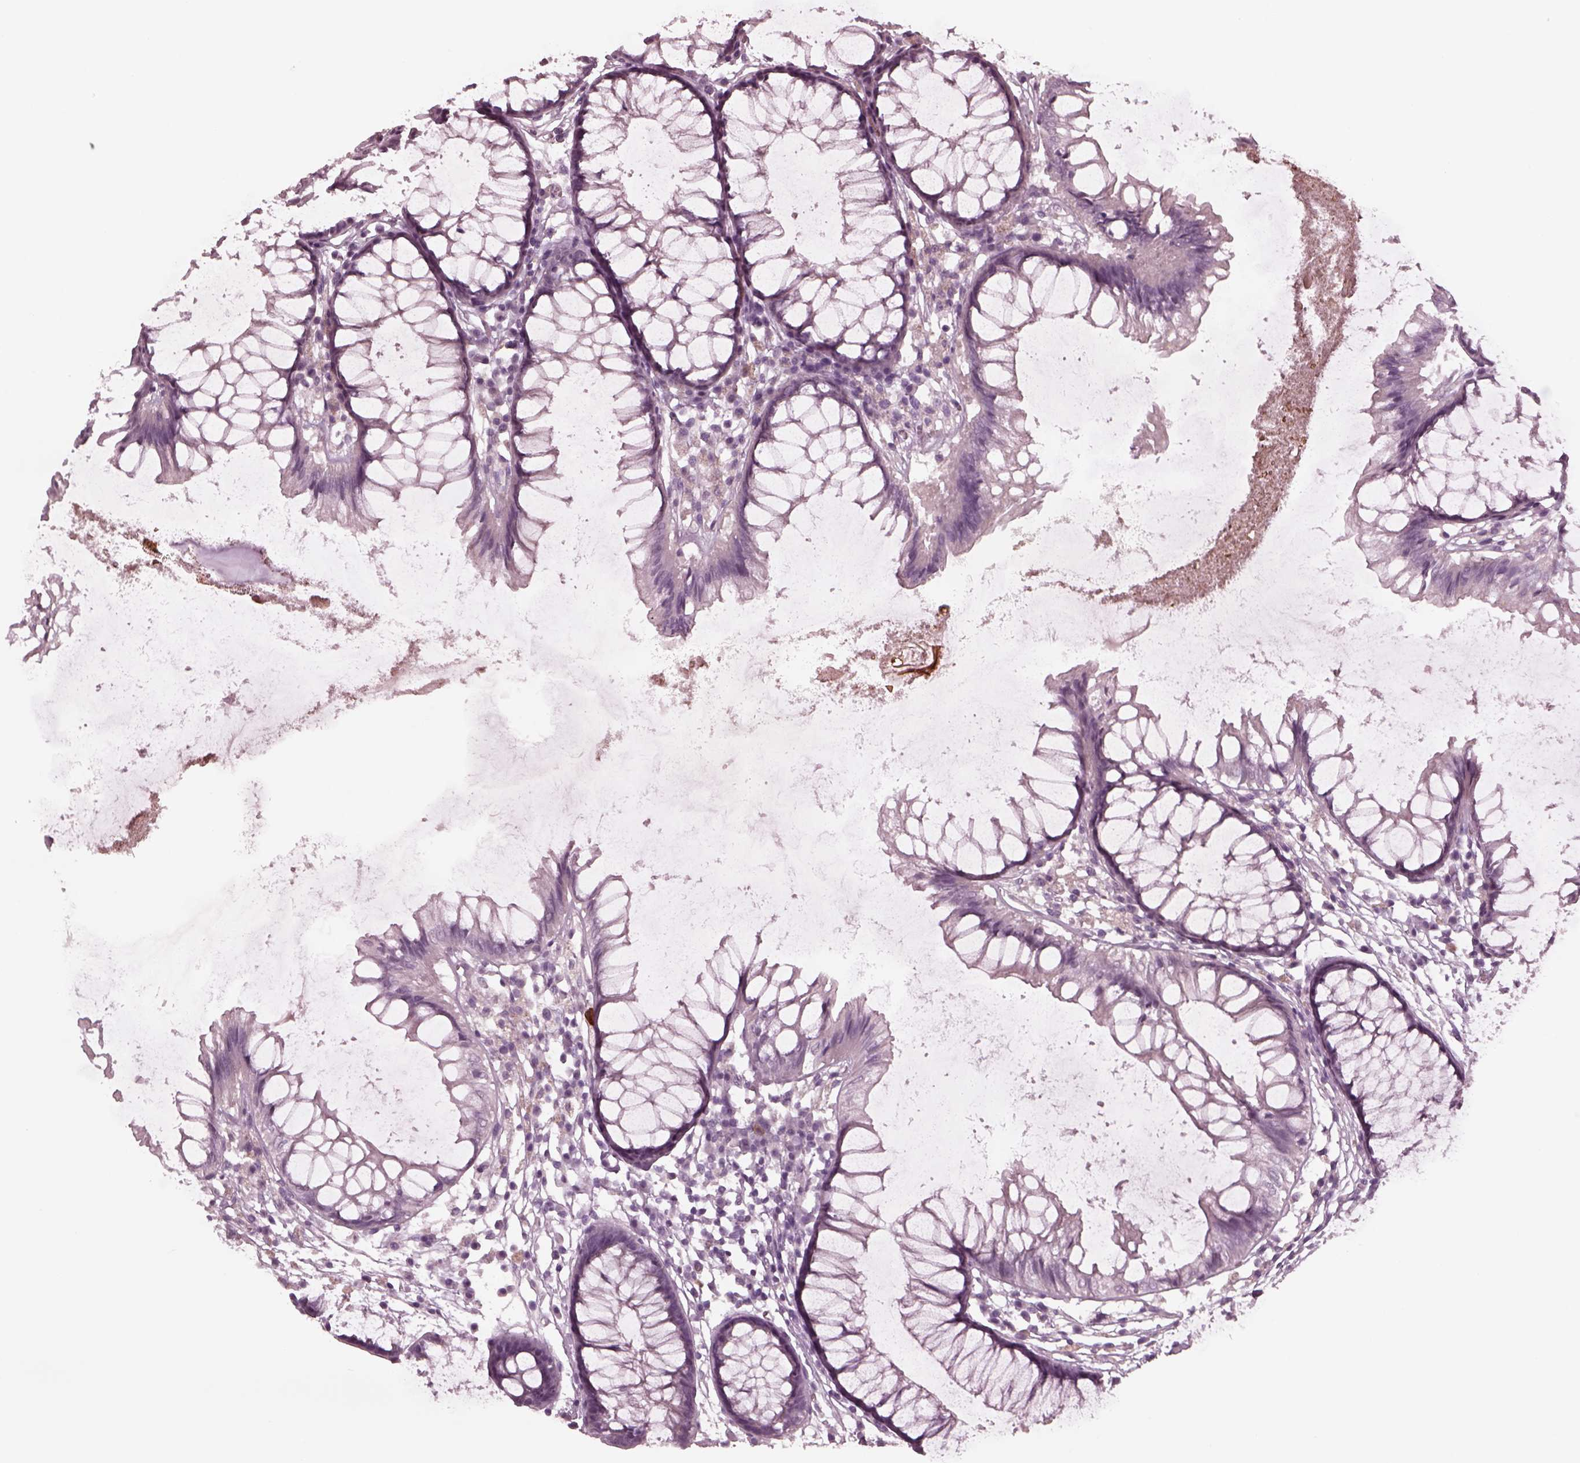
{"staining": {"intensity": "negative", "quantity": "none", "location": "none"}, "tissue": "colon", "cell_type": "Endothelial cells", "image_type": "normal", "snomed": [{"axis": "morphology", "description": "Normal tissue, NOS"}, {"axis": "morphology", "description": "Adenocarcinoma, NOS"}, {"axis": "topography", "description": "Colon"}], "caption": "Image shows no significant protein staining in endothelial cells of normal colon.", "gene": "YY2", "patient": {"sex": "male", "age": 65}}